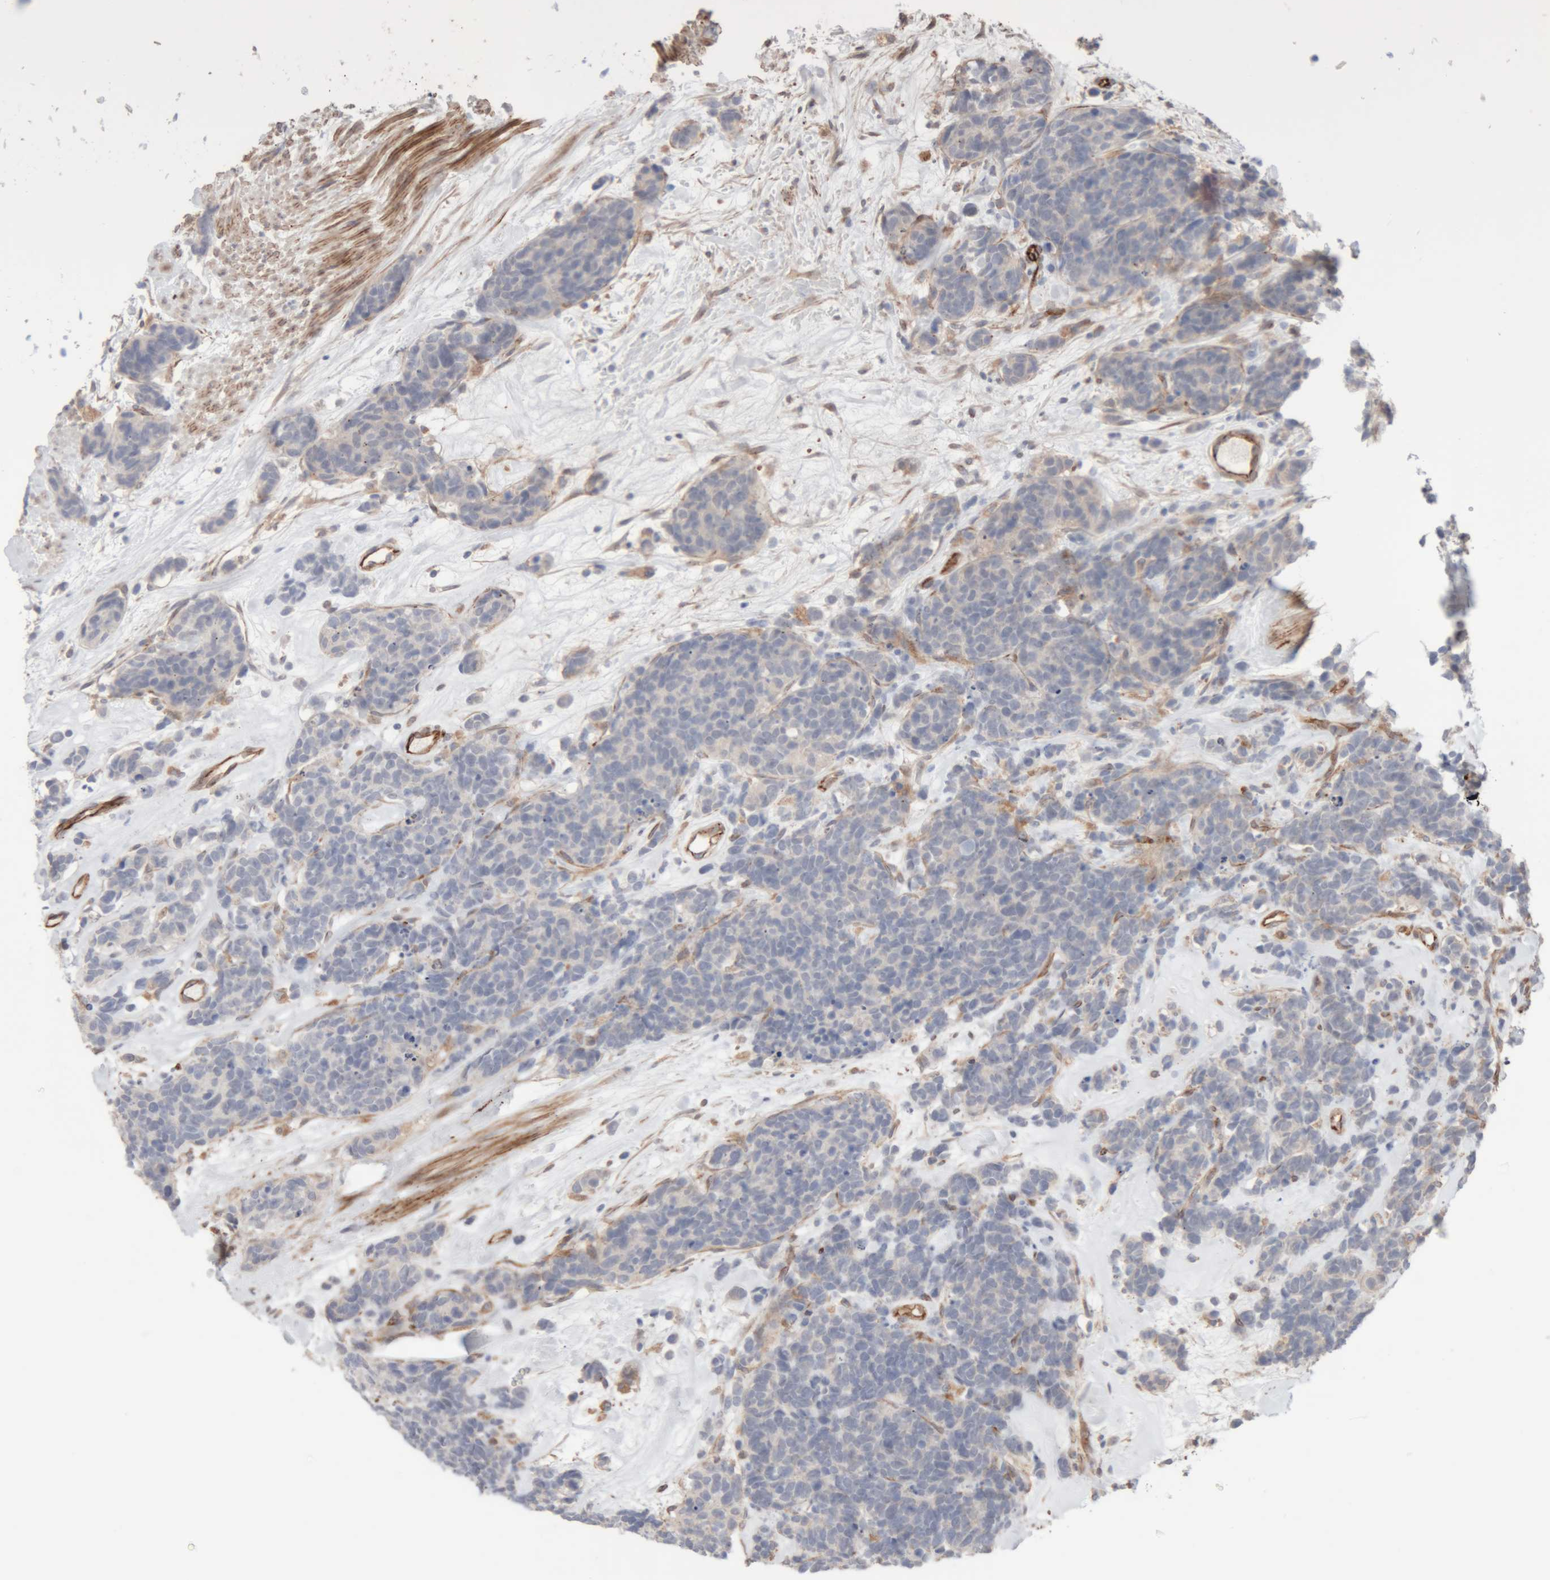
{"staining": {"intensity": "negative", "quantity": "none", "location": "none"}, "tissue": "carcinoid", "cell_type": "Tumor cells", "image_type": "cancer", "snomed": [{"axis": "morphology", "description": "Carcinoma, NOS"}, {"axis": "morphology", "description": "Carcinoid, malignant, NOS"}, {"axis": "topography", "description": "Urinary bladder"}], "caption": "This is an immunohistochemistry histopathology image of human carcinoid. There is no expression in tumor cells.", "gene": "RAB32", "patient": {"sex": "male", "age": 57}}